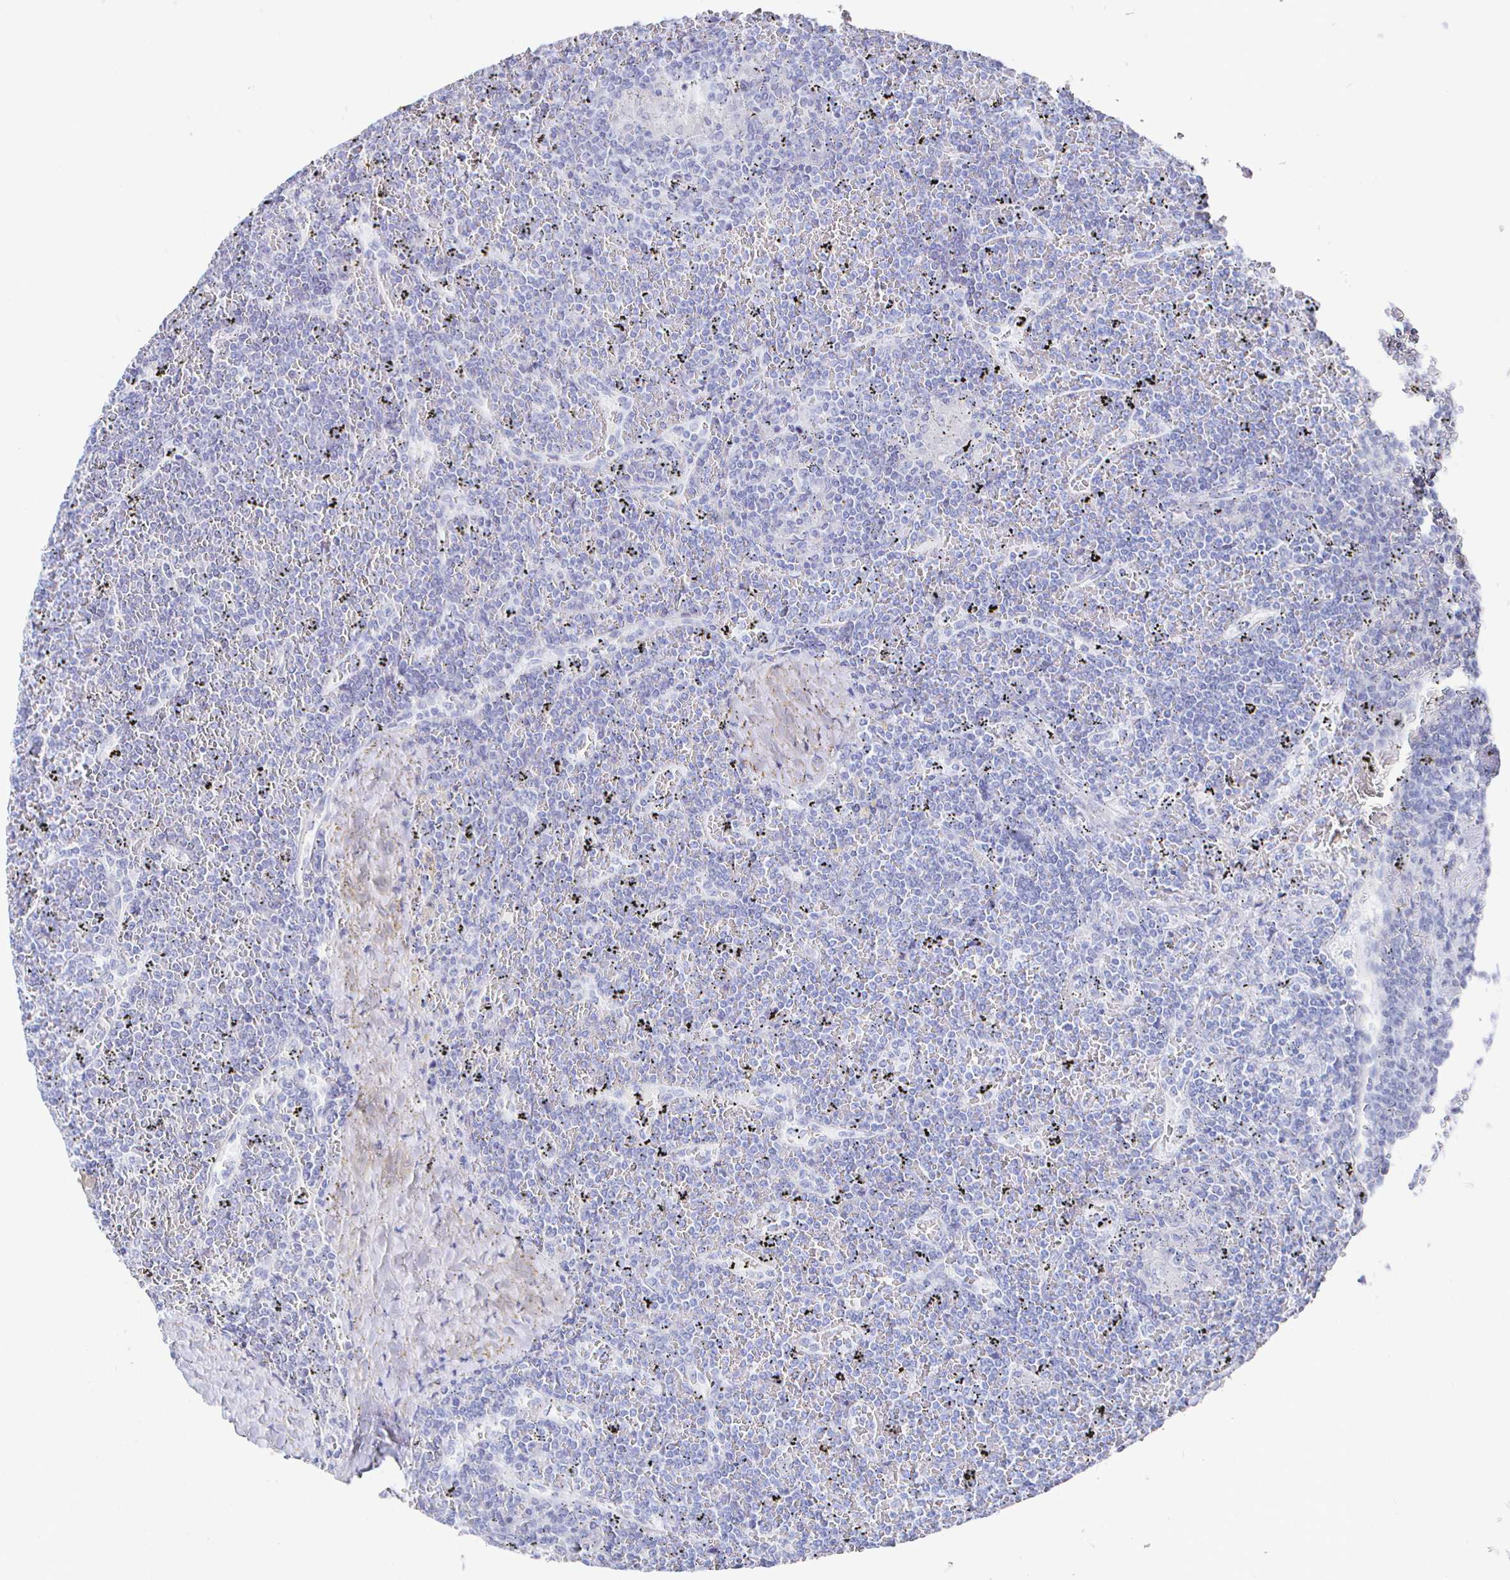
{"staining": {"intensity": "negative", "quantity": "none", "location": "none"}, "tissue": "lymphoma", "cell_type": "Tumor cells", "image_type": "cancer", "snomed": [{"axis": "morphology", "description": "Malignant lymphoma, non-Hodgkin's type, Low grade"}, {"axis": "topography", "description": "Spleen"}], "caption": "Tumor cells are negative for protein expression in human lymphoma.", "gene": "CLCA1", "patient": {"sex": "female", "age": 19}}